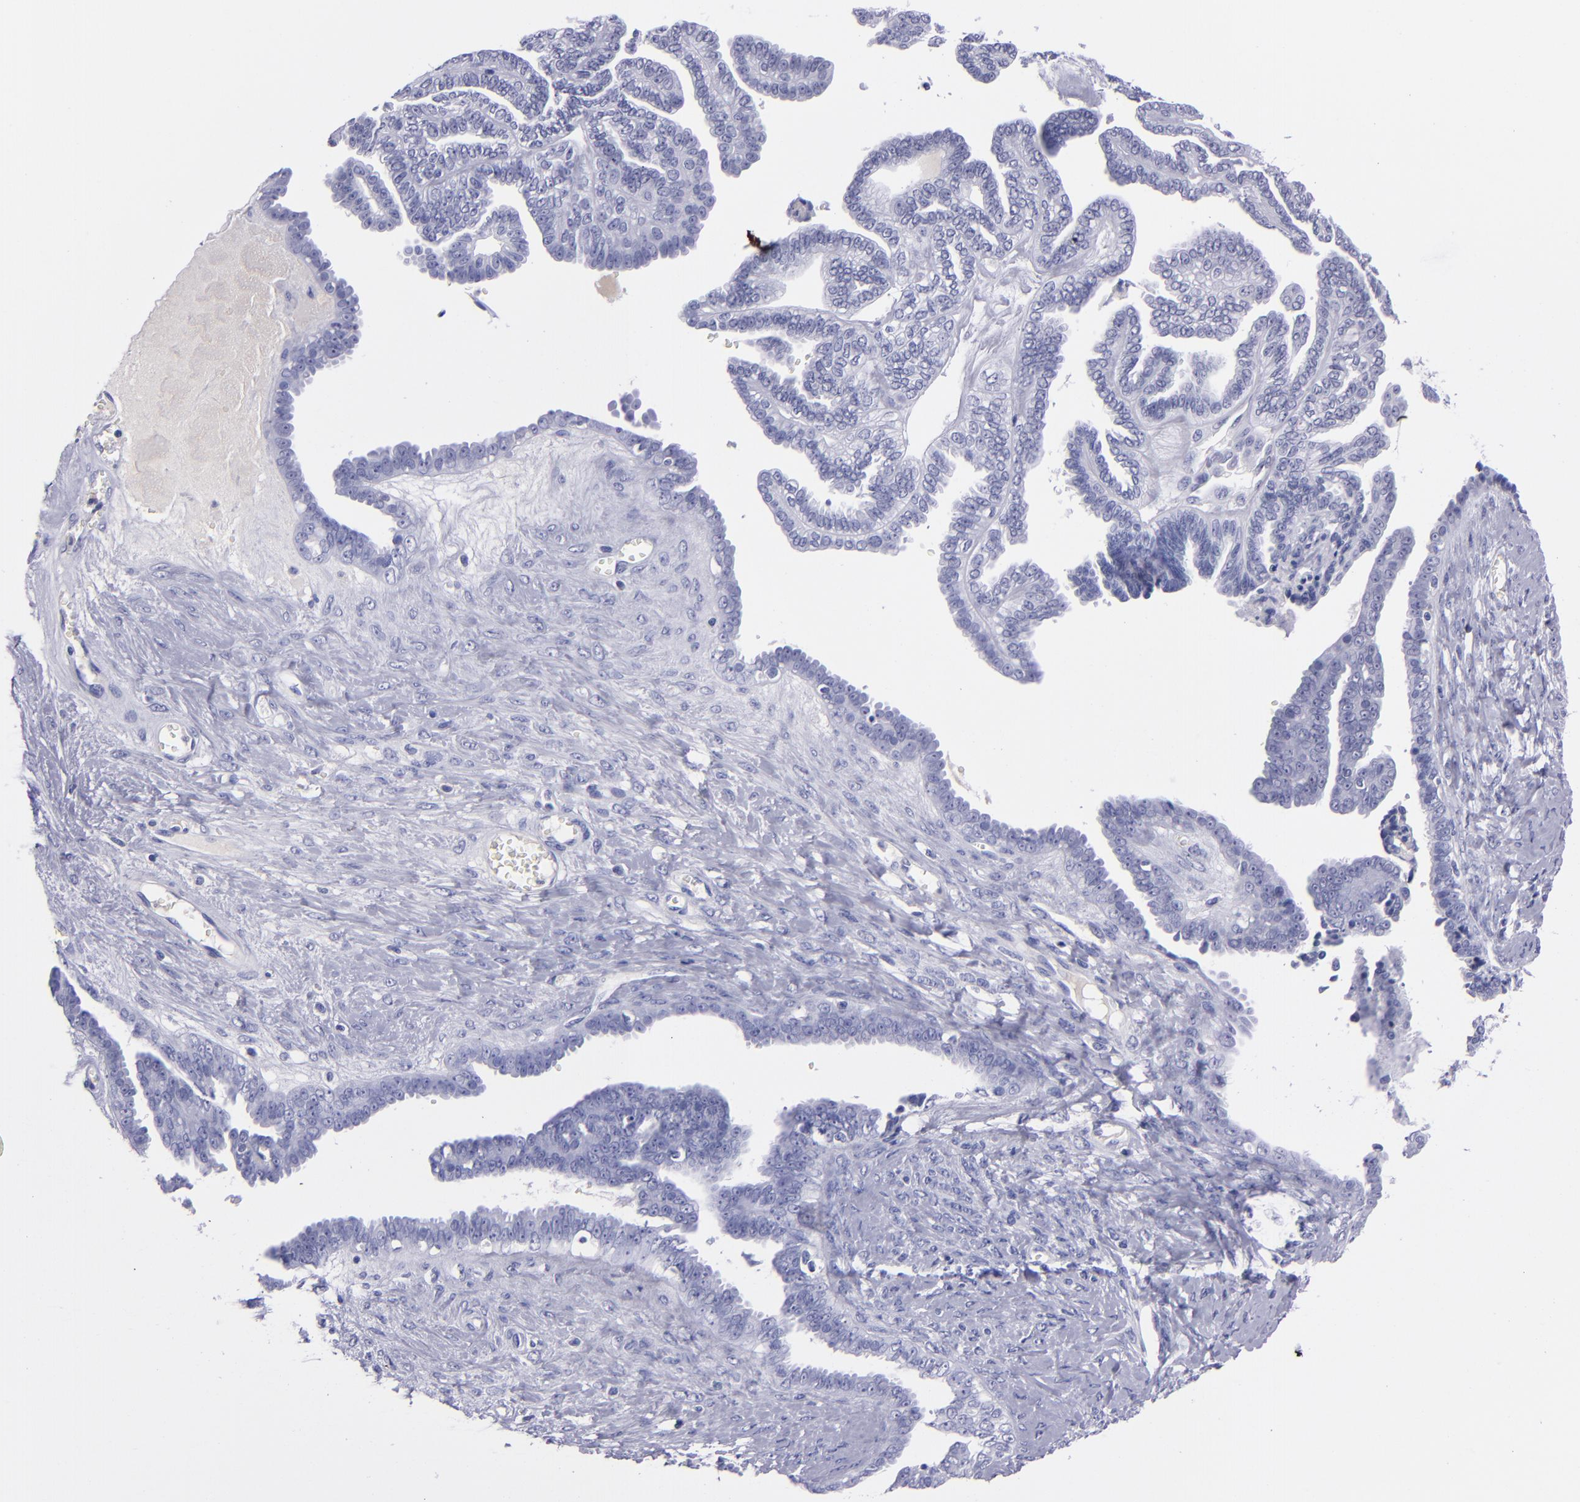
{"staining": {"intensity": "negative", "quantity": "none", "location": "none"}, "tissue": "ovarian cancer", "cell_type": "Tumor cells", "image_type": "cancer", "snomed": [{"axis": "morphology", "description": "Cystadenocarcinoma, serous, NOS"}, {"axis": "topography", "description": "Ovary"}], "caption": "Immunohistochemistry of ovarian cancer (serous cystadenocarcinoma) shows no staining in tumor cells.", "gene": "CD37", "patient": {"sex": "female", "age": 71}}